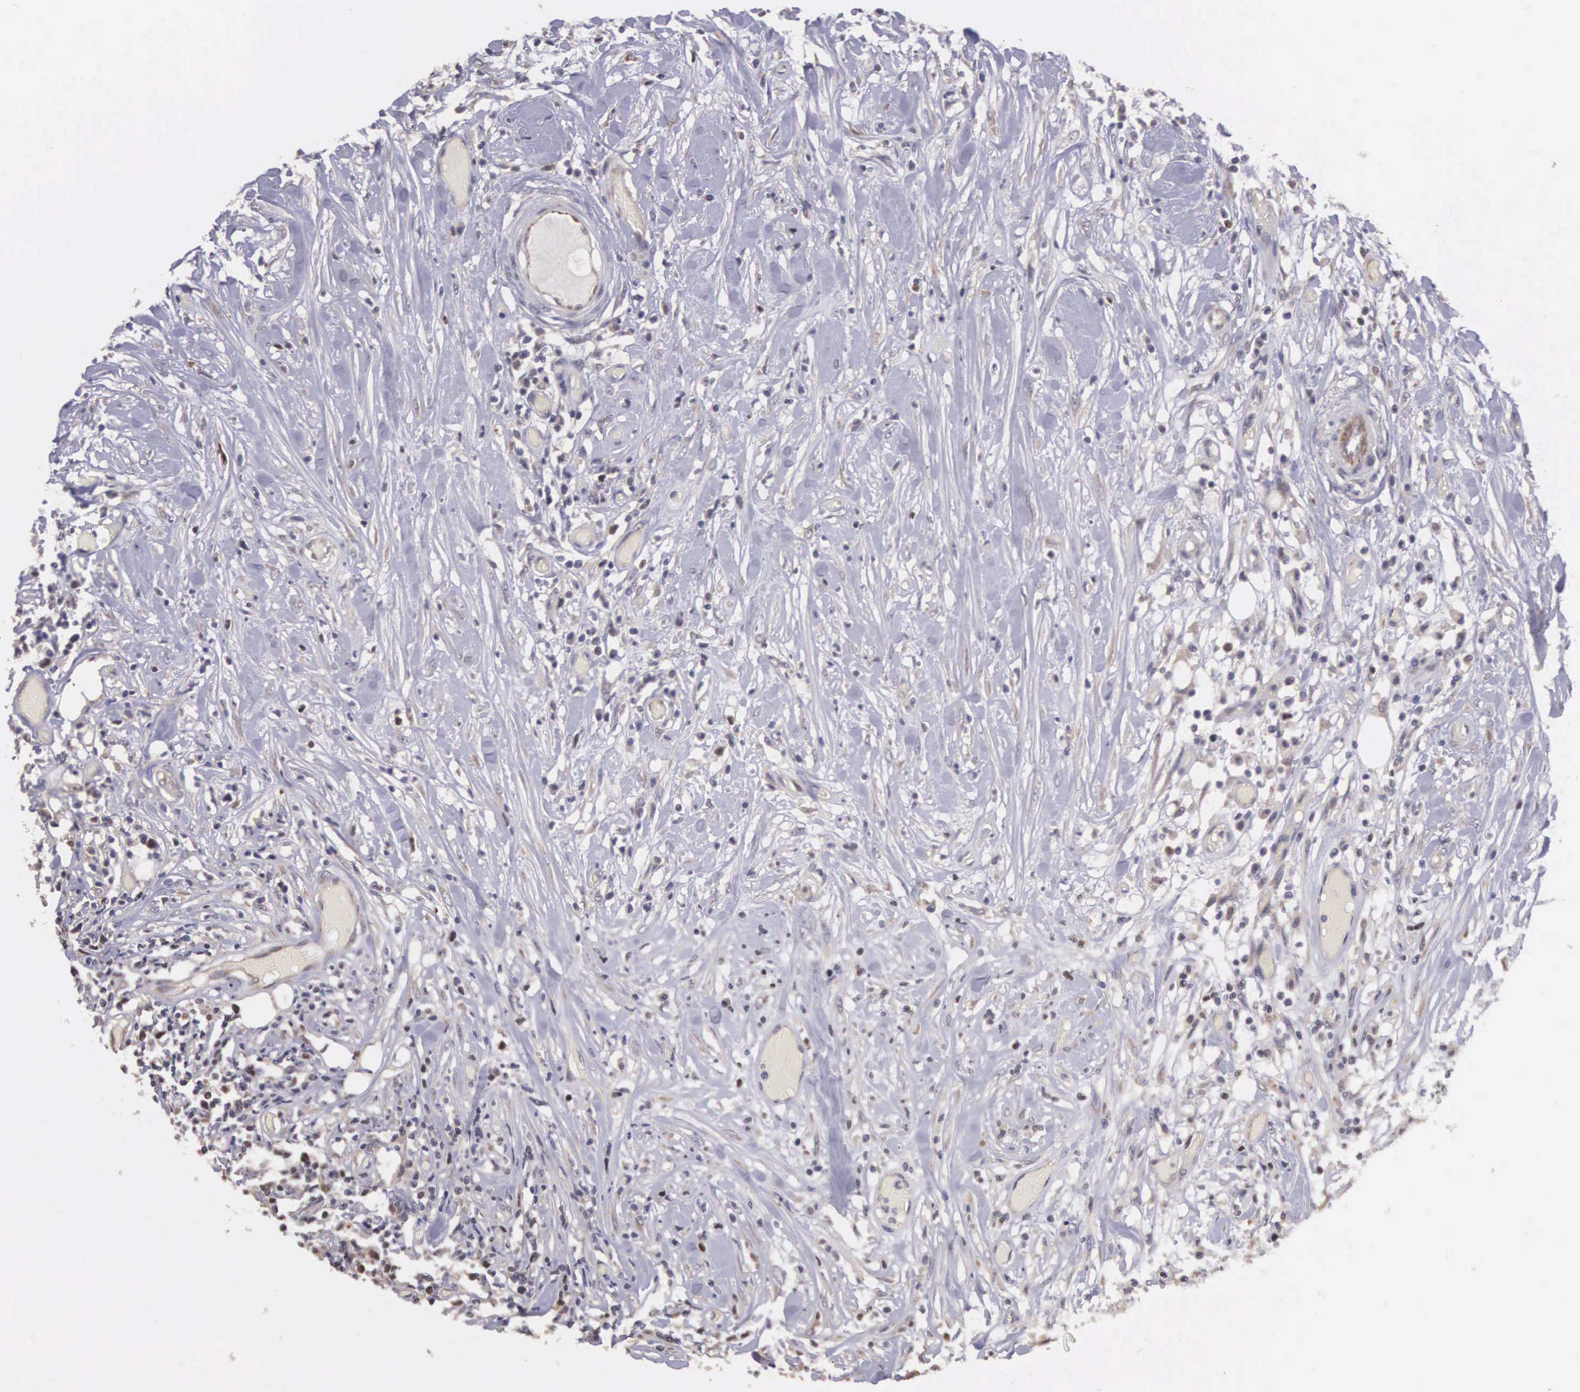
{"staining": {"intensity": "weak", "quantity": "25%-75%", "location": "cytoplasmic/membranous,nuclear"}, "tissue": "lymphoma", "cell_type": "Tumor cells", "image_type": "cancer", "snomed": [{"axis": "morphology", "description": "Malignant lymphoma, non-Hodgkin's type, High grade"}, {"axis": "topography", "description": "Colon"}], "caption": "There is low levels of weak cytoplasmic/membranous and nuclear staining in tumor cells of malignant lymphoma, non-Hodgkin's type (high-grade), as demonstrated by immunohistochemical staining (brown color).", "gene": "CDC45", "patient": {"sex": "male", "age": 82}}